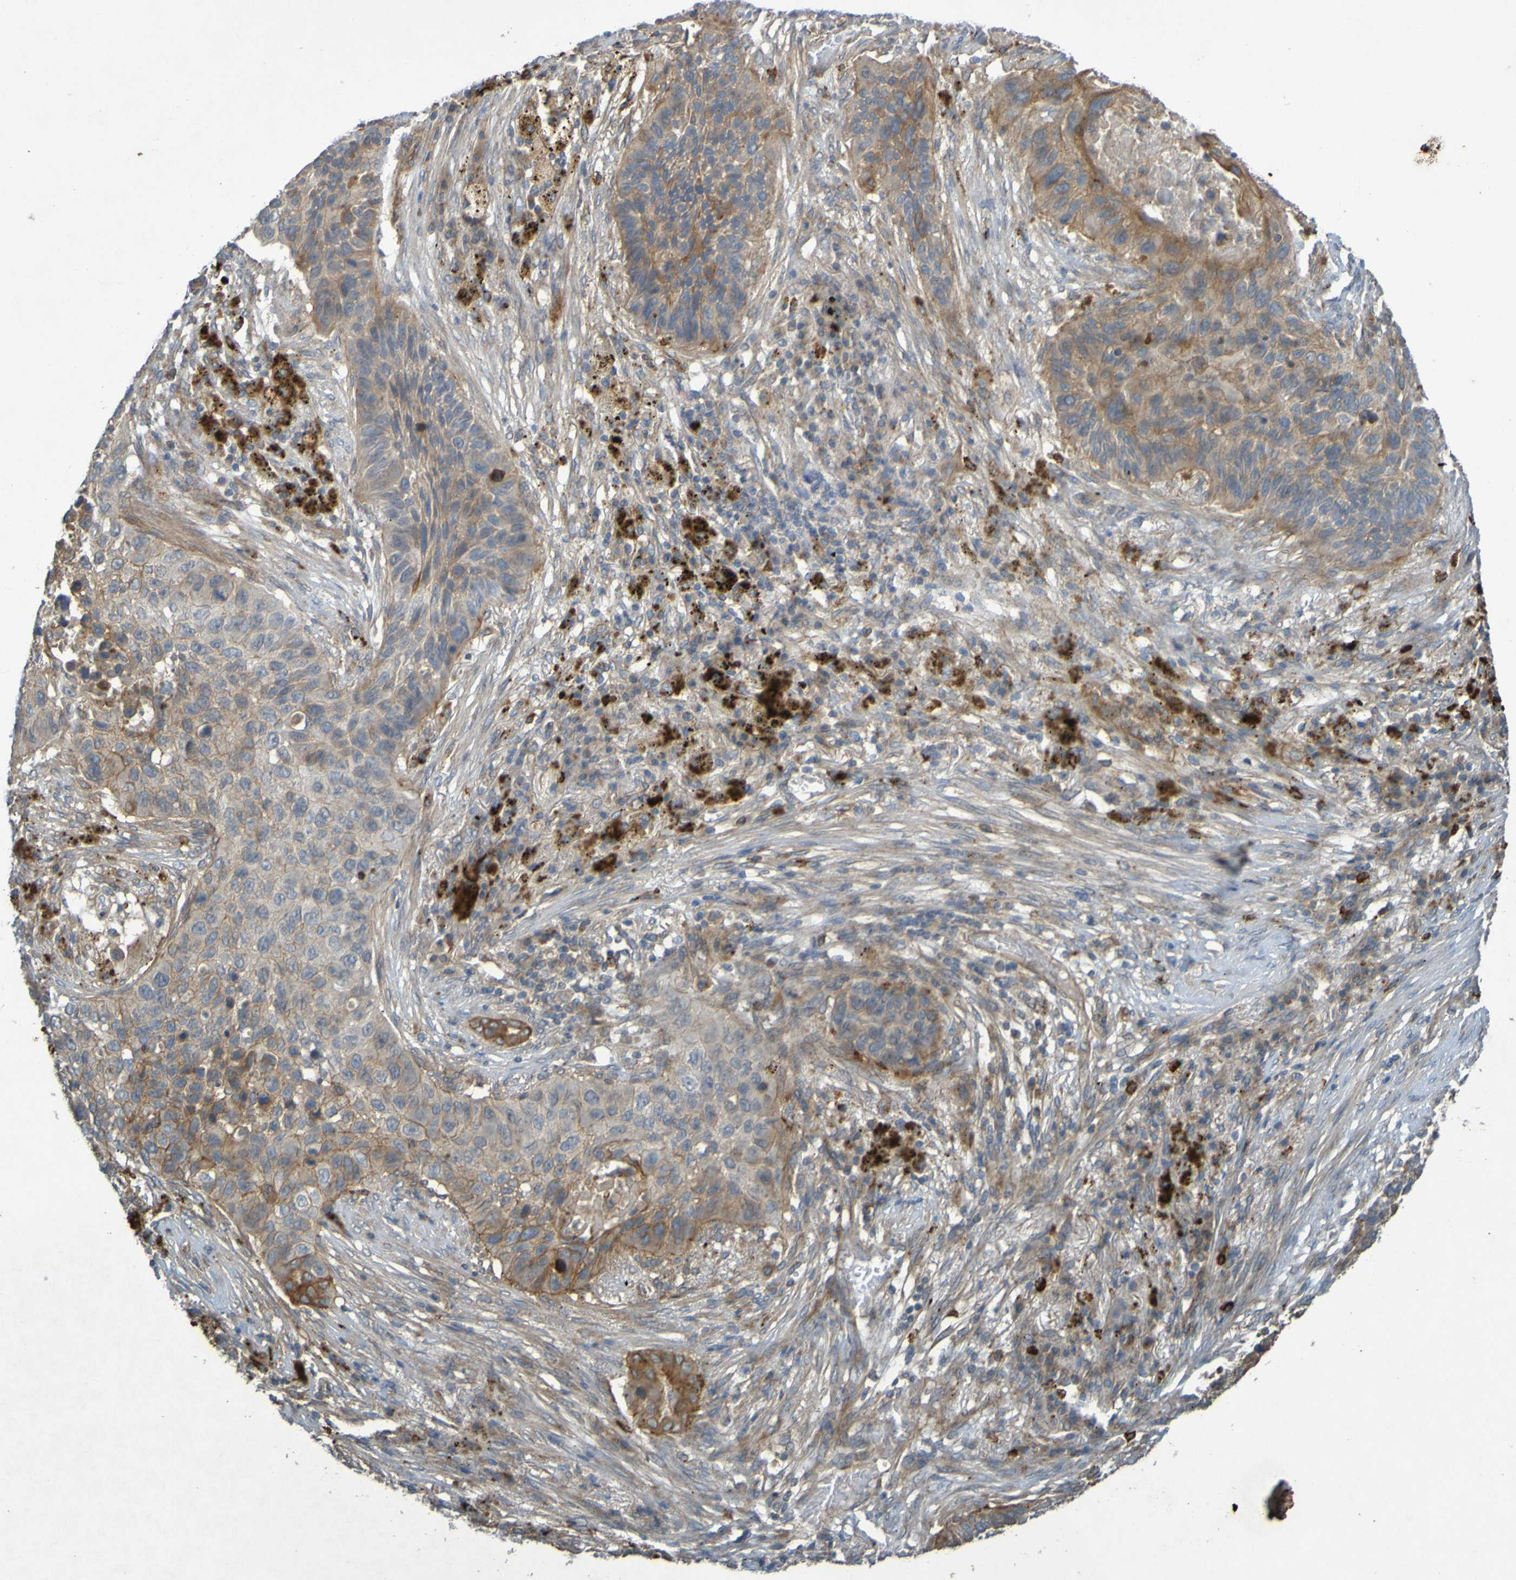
{"staining": {"intensity": "weak", "quantity": ">75%", "location": "cytoplasmic/membranous"}, "tissue": "lung cancer", "cell_type": "Tumor cells", "image_type": "cancer", "snomed": [{"axis": "morphology", "description": "Squamous cell carcinoma, NOS"}, {"axis": "topography", "description": "Lung"}], "caption": "IHC histopathology image of lung cancer (squamous cell carcinoma) stained for a protein (brown), which shows low levels of weak cytoplasmic/membranous expression in about >75% of tumor cells.", "gene": "B3GAT2", "patient": {"sex": "male", "age": 57}}